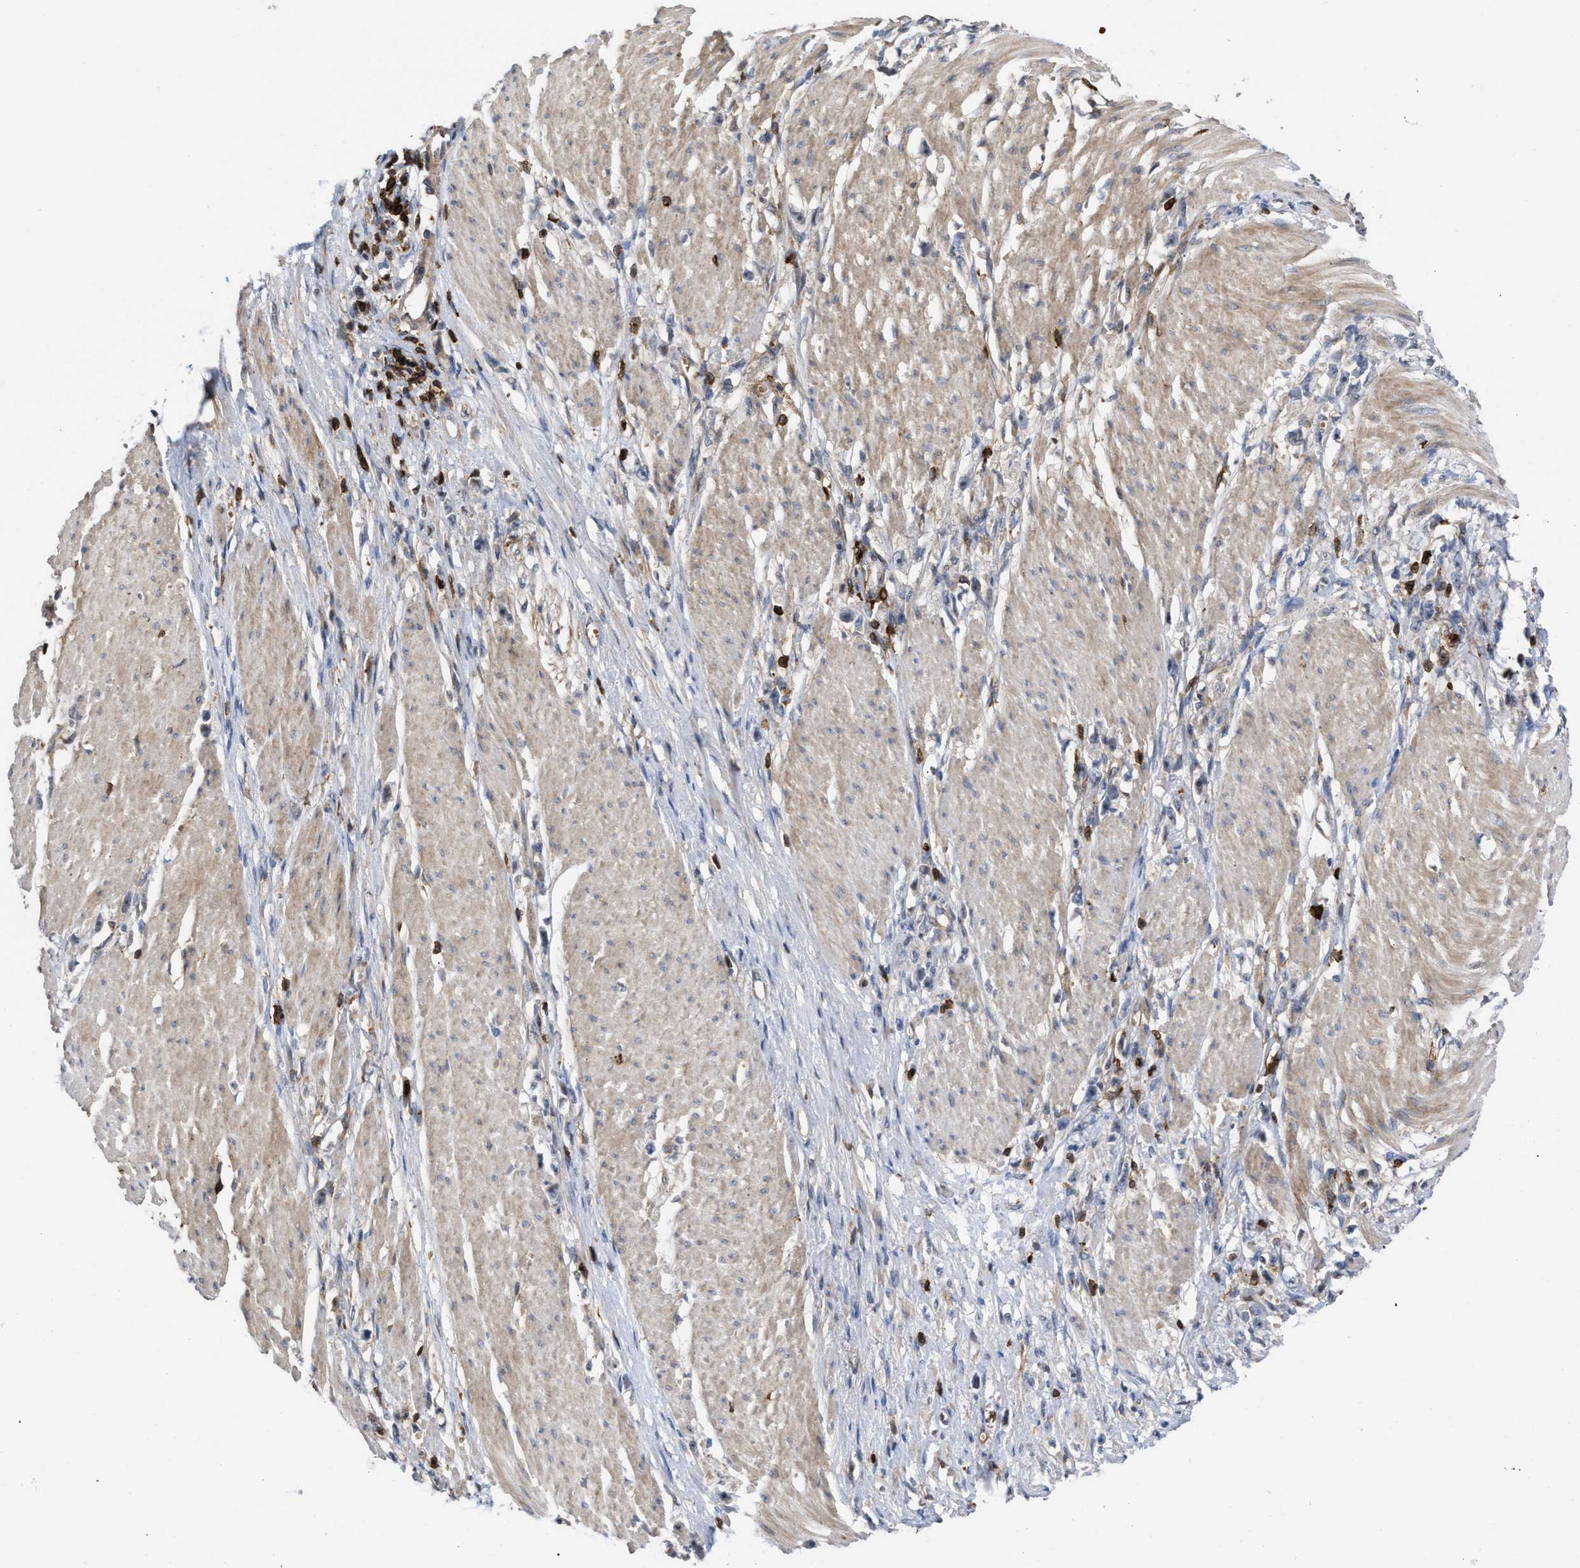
{"staining": {"intensity": "negative", "quantity": "none", "location": "none"}, "tissue": "stomach cancer", "cell_type": "Tumor cells", "image_type": "cancer", "snomed": [{"axis": "morphology", "description": "Adenocarcinoma, NOS"}, {"axis": "topography", "description": "Stomach"}], "caption": "An immunohistochemistry (IHC) photomicrograph of stomach cancer (adenocarcinoma) is shown. There is no staining in tumor cells of stomach cancer (adenocarcinoma). (Stains: DAB immunohistochemistry with hematoxylin counter stain, Microscopy: brightfield microscopy at high magnification).", "gene": "PTPRE", "patient": {"sex": "female", "age": 59}}